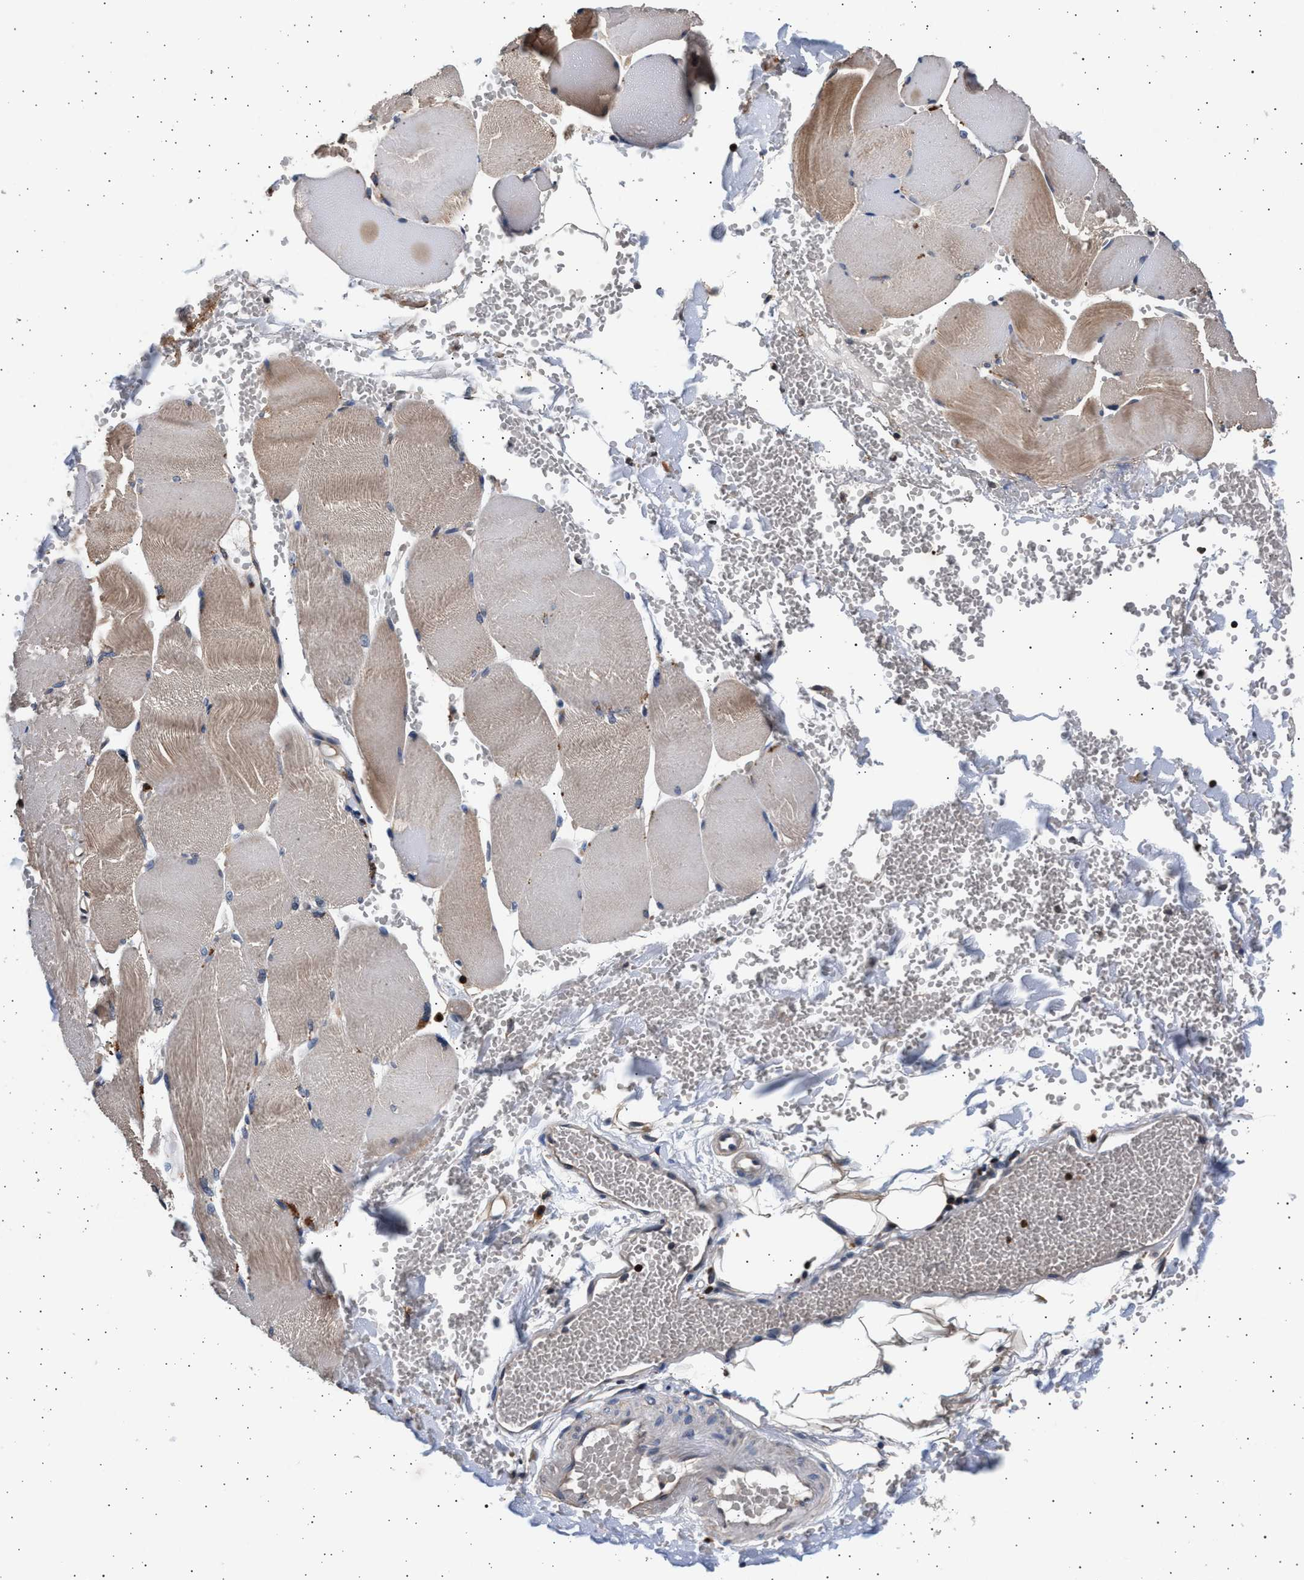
{"staining": {"intensity": "weak", "quantity": "25%-75%", "location": "cytoplasmic/membranous"}, "tissue": "skeletal muscle", "cell_type": "Myocytes", "image_type": "normal", "snomed": [{"axis": "morphology", "description": "Normal tissue, NOS"}, {"axis": "topography", "description": "Skin"}, {"axis": "topography", "description": "Skeletal muscle"}], "caption": "IHC image of benign skeletal muscle: skeletal muscle stained using IHC shows low levels of weak protein expression localized specifically in the cytoplasmic/membranous of myocytes, appearing as a cytoplasmic/membranous brown color.", "gene": "GRAP2", "patient": {"sex": "male", "age": 83}}